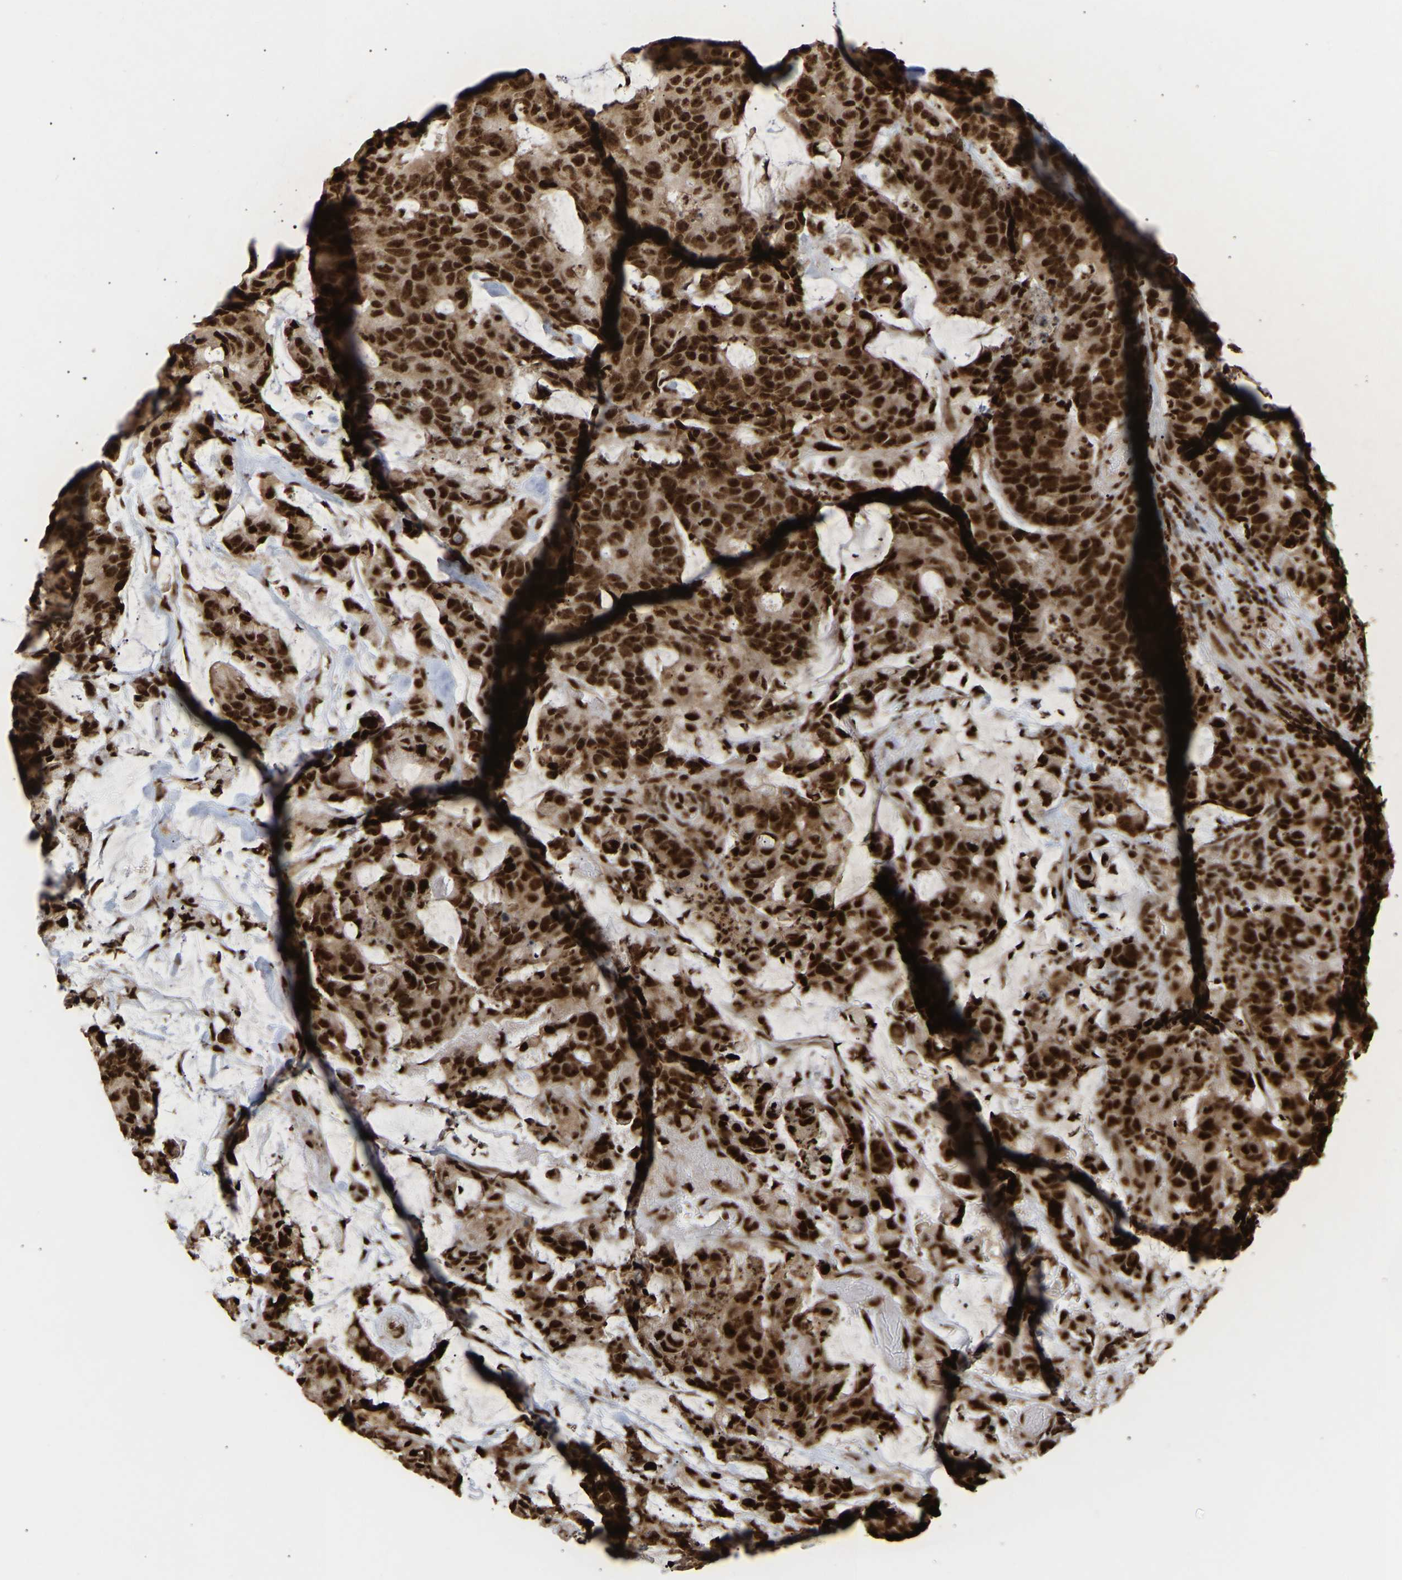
{"staining": {"intensity": "strong", "quantity": ">75%", "location": "cytoplasmic/membranous,nuclear"}, "tissue": "colorectal cancer", "cell_type": "Tumor cells", "image_type": "cancer", "snomed": [{"axis": "morphology", "description": "Adenocarcinoma, NOS"}, {"axis": "topography", "description": "Colon"}], "caption": "Brown immunohistochemical staining in colorectal adenocarcinoma reveals strong cytoplasmic/membranous and nuclear expression in approximately >75% of tumor cells. (Stains: DAB (3,3'-diaminobenzidine) in brown, nuclei in blue, Microscopy: brightfield microscopy at high magnification).", "gene": "ALYREF", "patient": {"sex": "female", "age": 86}}